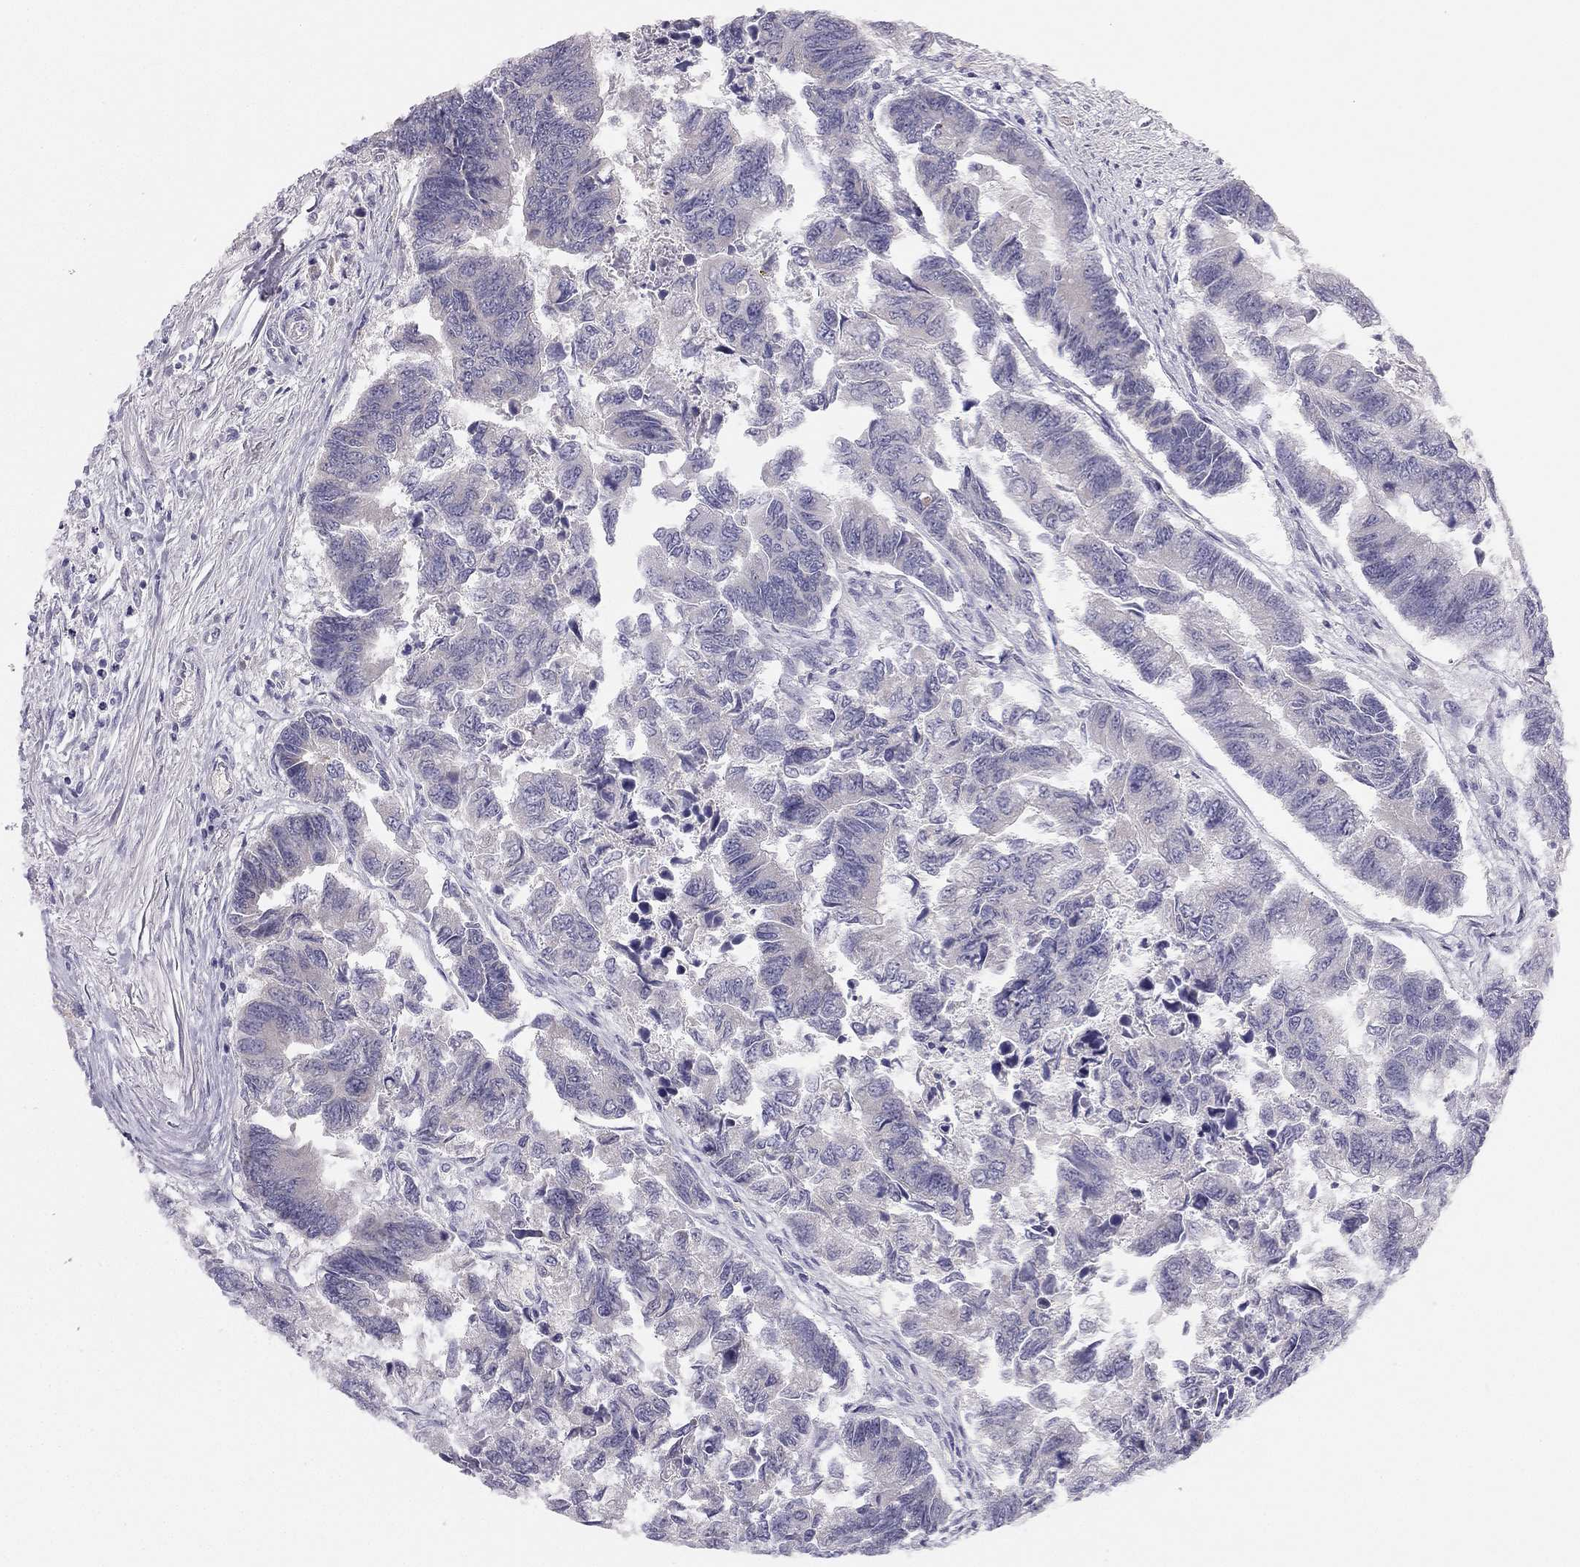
{"staining": {"intensity": "negative", "quantity": "none", "location": "none"}, "tissue": "colorectal cancer", "cell_type": "Tumor cells", "image_type": "cancer", "snomed": [{"axis": "morphology", "description": "Adenocarcinoma, NOS"}, {"axis": "topography", "description": "Colon"}], "caption": "Tumor cells are negative for protein expression in human adenocarcinoma (colorectal).", "gene": "RHD", "patient": {"sex": "female", "age": 65}}